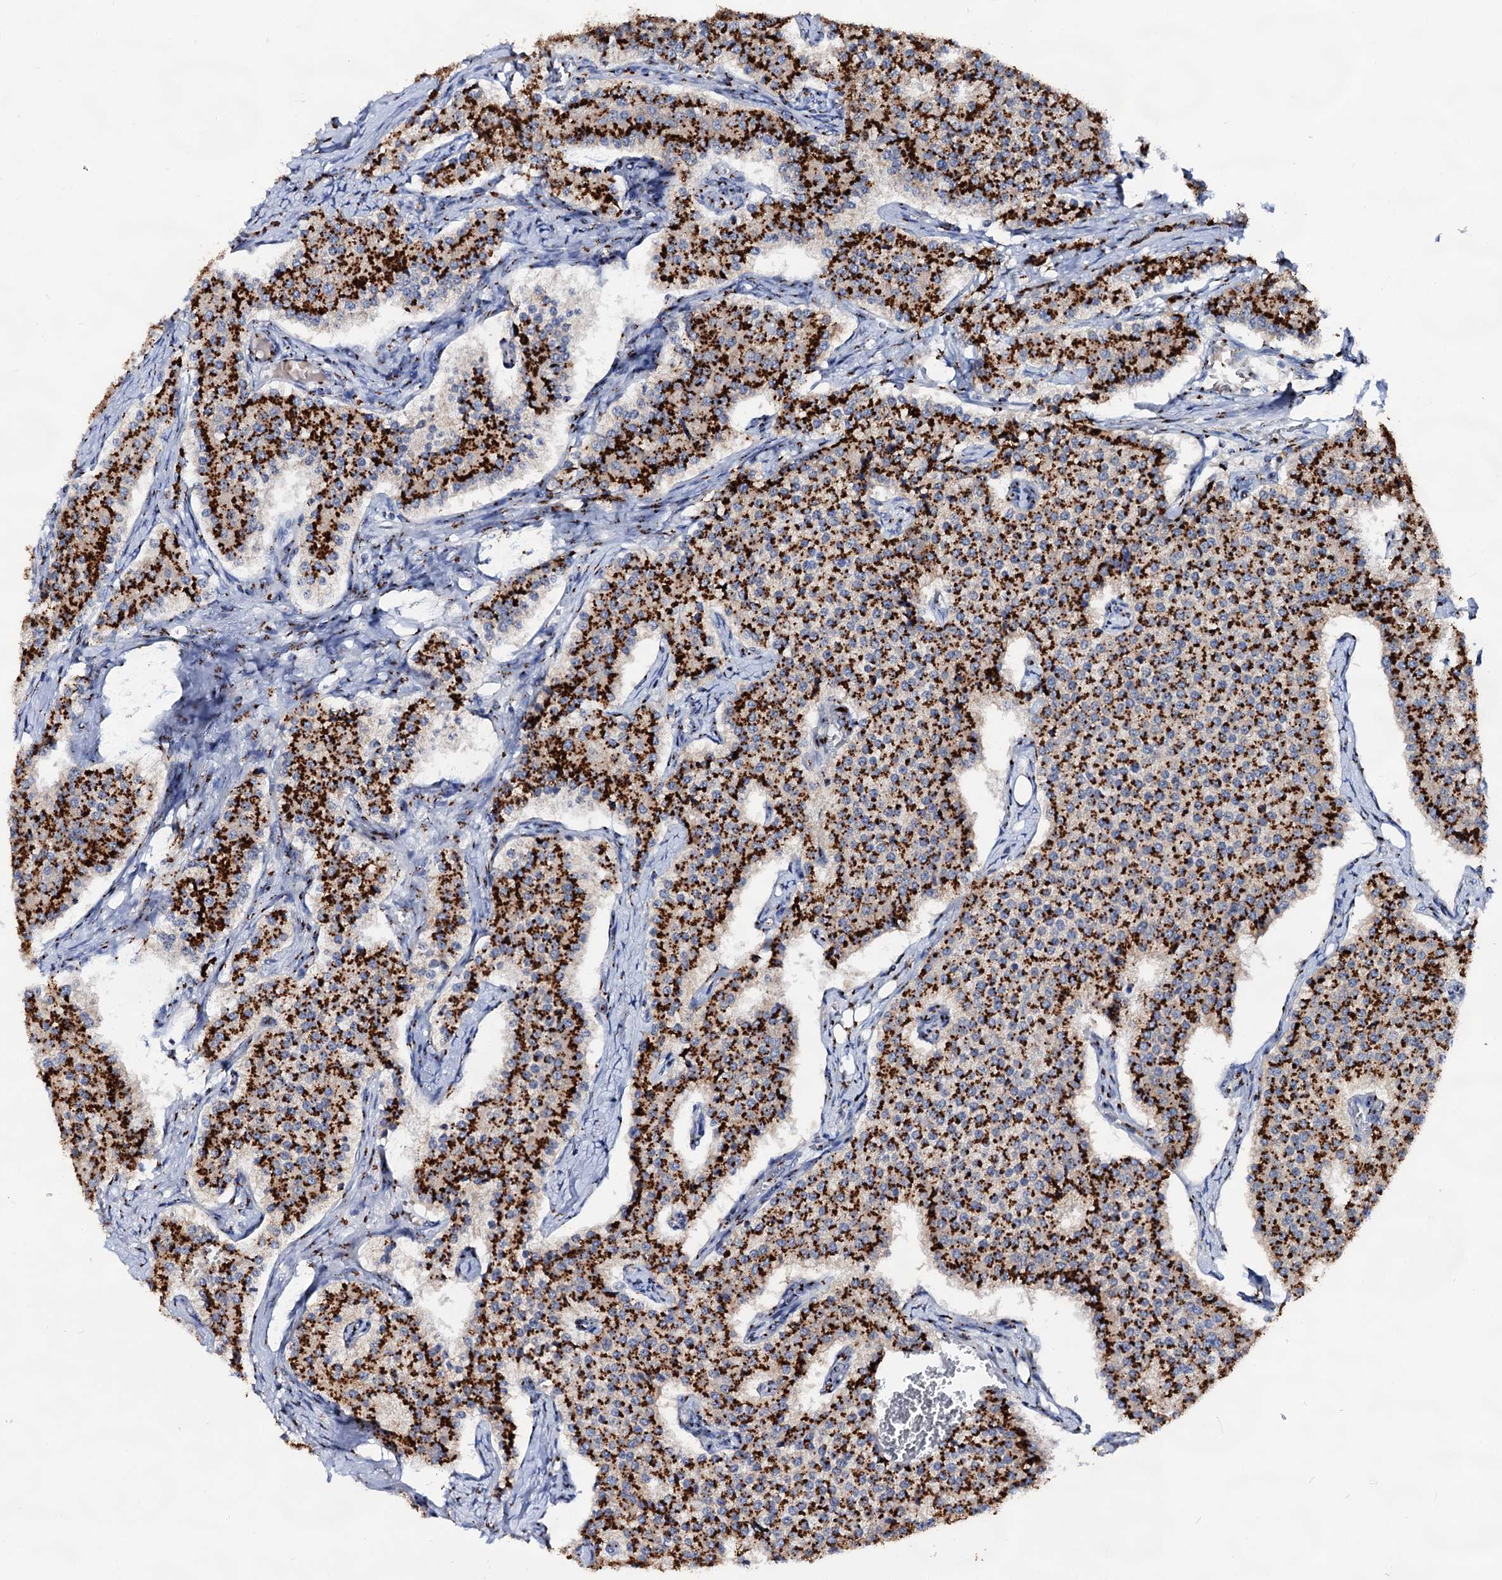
{"staining": {"intensity": "strong", "quantity": ">75%", "location": "cytoplasmic/membranous"}, "tissue": "carcinoid", "cell_type": "Tumor cells", "image_type": "cancer", "snomed": [{"axis": "morphology", "description": "Carcinoid, malignant, NOS"}, {"axis": "topography", "description": "Colon"}], "caption": "Immunohistochemical staining of human malignant carcinoid demonstrates high levels of strong cytoplasmic/membranous protein positivity in approximately >75% of tumor cells.", "gene": "TM9SF3", "patient": {"sex": "female", "age": 52}}